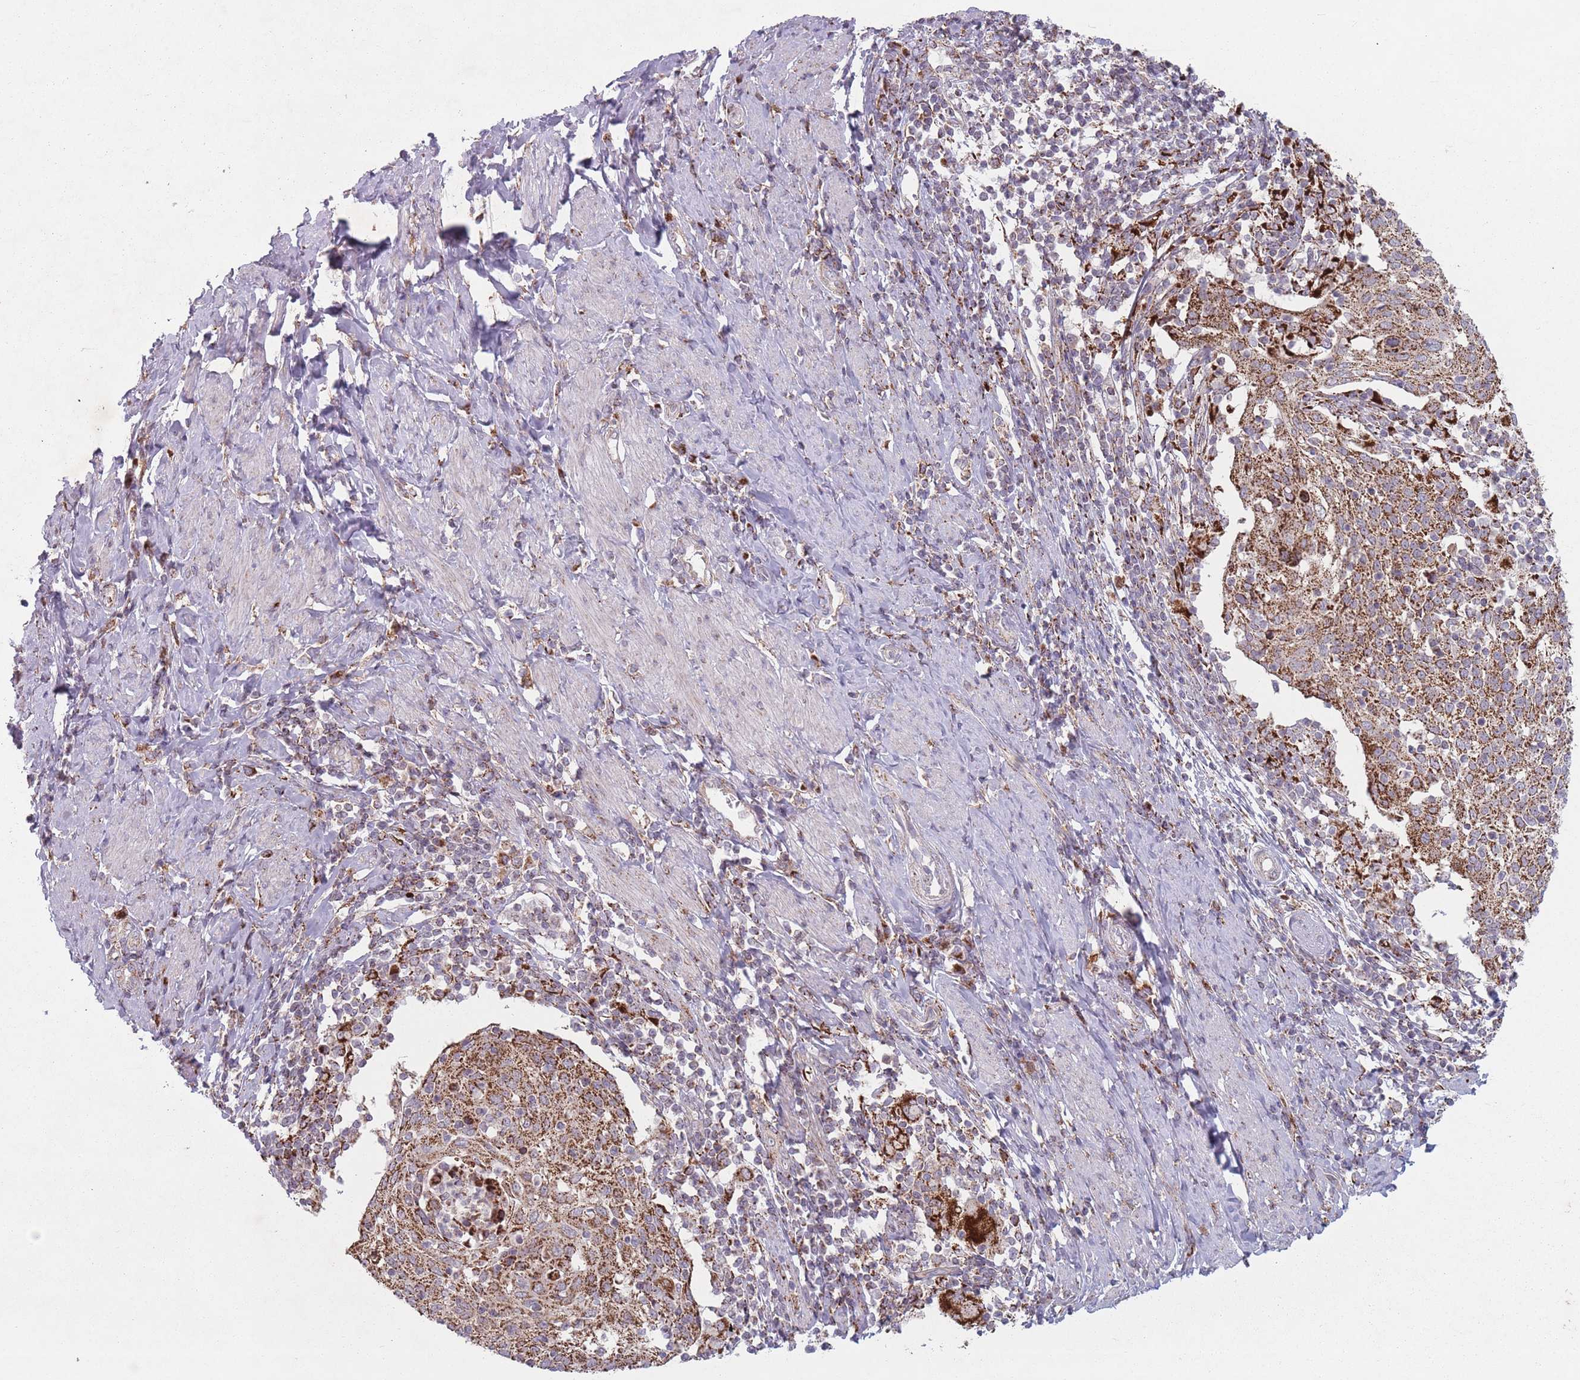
{"staining": {"intensity": "moderate", "quantity": ">75%", "location": "cytoplasmic/membranous"}, "tissue": "cervical cancer", "cell_type": "Tumor cells", "image_type": "cancer", "snomed": [{"axis": "morphology", "description": "Squamous cell carcinoma, NOS"}, {"axis": "topography", "description": "Cervix"}], "caption": "Protein staining demonstrates moderate cytoplasmic/membranous expression in about >75% of tumor cells in cervical cancer (squamous cell carcinoma).", "gene": "OR10Q1", "patient": {"sex": "female", "age": 52}}